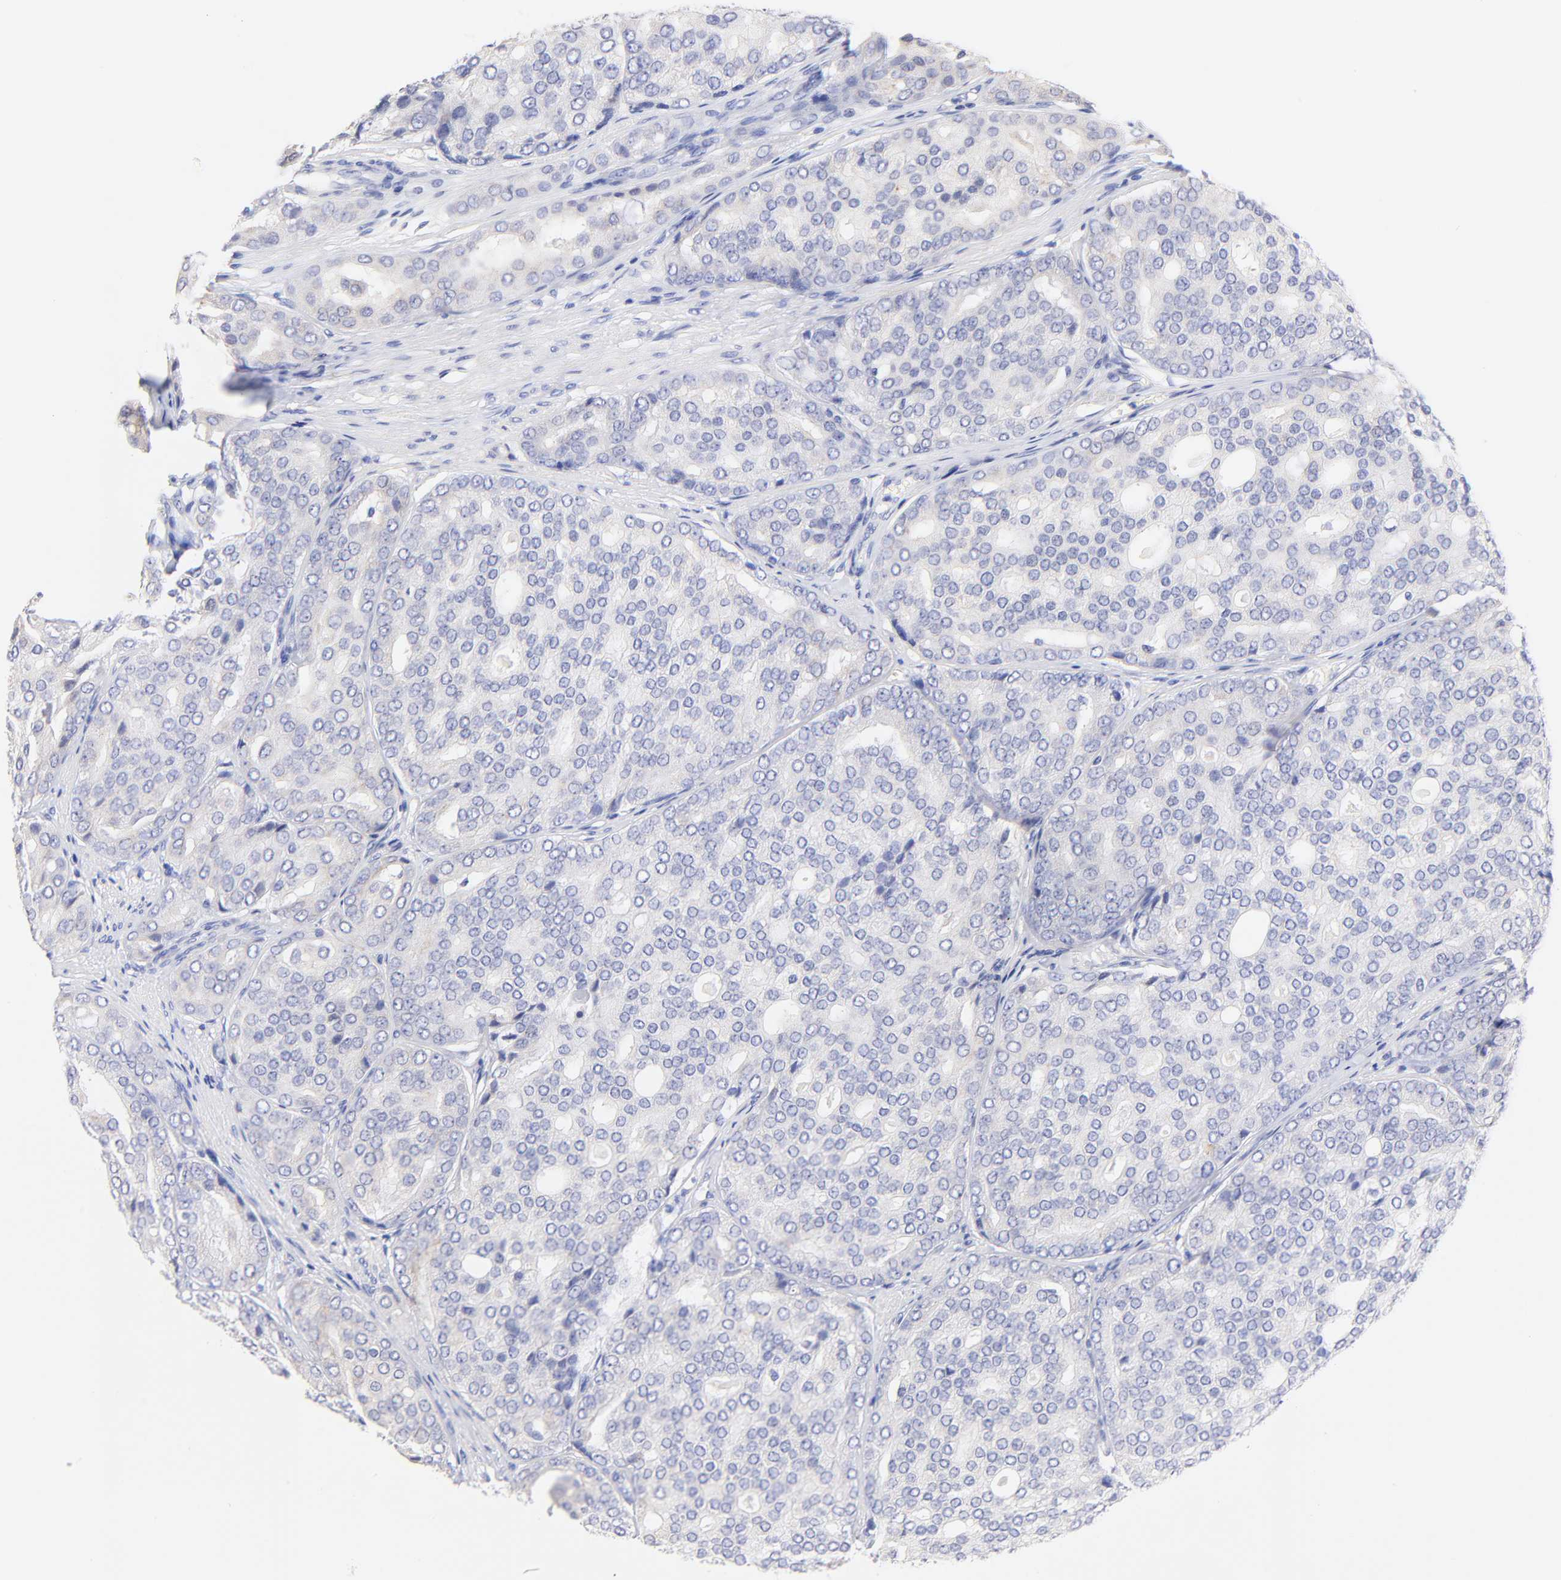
{"staining": {"intensity": "negative", "quantity": "none", "location": "none"}, "tissue": "prostate cancer", "cell_type": "Tumor cells", "image_type": "cancer", "snomed": [{"axis": "morphology", "description": "Adenocarcinoma, High grade"}, {"axis": "topography", "description": "Prostate"}], "caption": "Tumor cells are negative for protein expression in human prostate cancer.", "gene": "EBP", "patient": {"sex": "male", "age": 64}}